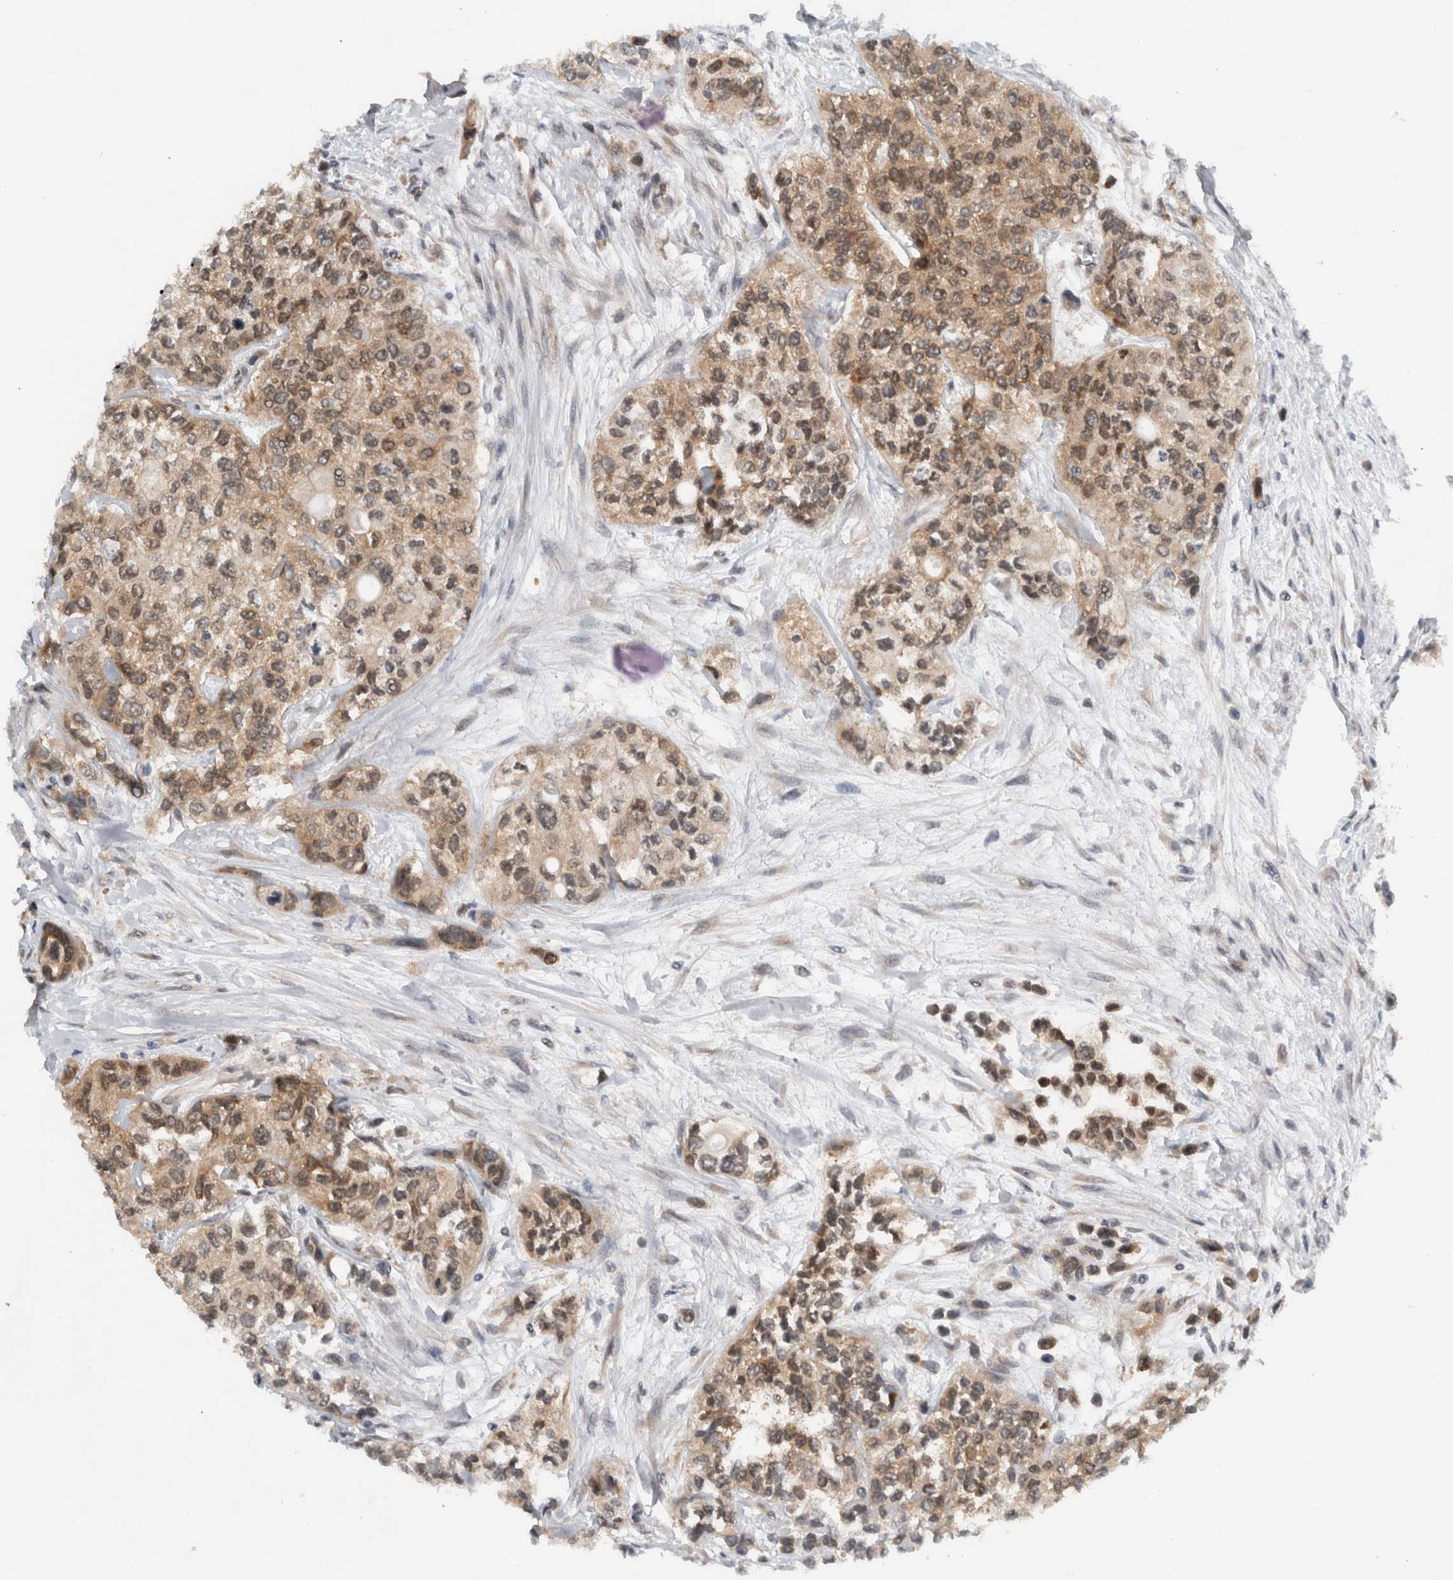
{"staining": {"intensity": "moderate", "quantity": ">75%", "location": "cytoplasmic/membranous"}, "tissue": "urothelial cancer", "cell_type": "Tumor cells", "image_type": "cancer", "snomed": [{"axis": "morphology", "description": "Urothelial carcinoma, High grade"}, {"axis": "topography", "description": "Urinary bladder"}], "caption": "IHC staining of urothelial cancer, which reveals medium levels of moderate cytoplasmic/membranous staining in approximately >75% of tumor cells indicating moderate cytoplasmic/membranous protein positivity. The staining was performed using DAB (brown) for protein detection and nuclei were counterstained in hematoxylin (blue).", "gene": "CCDC43", "patient": {"sex": "female", "age": 56}}